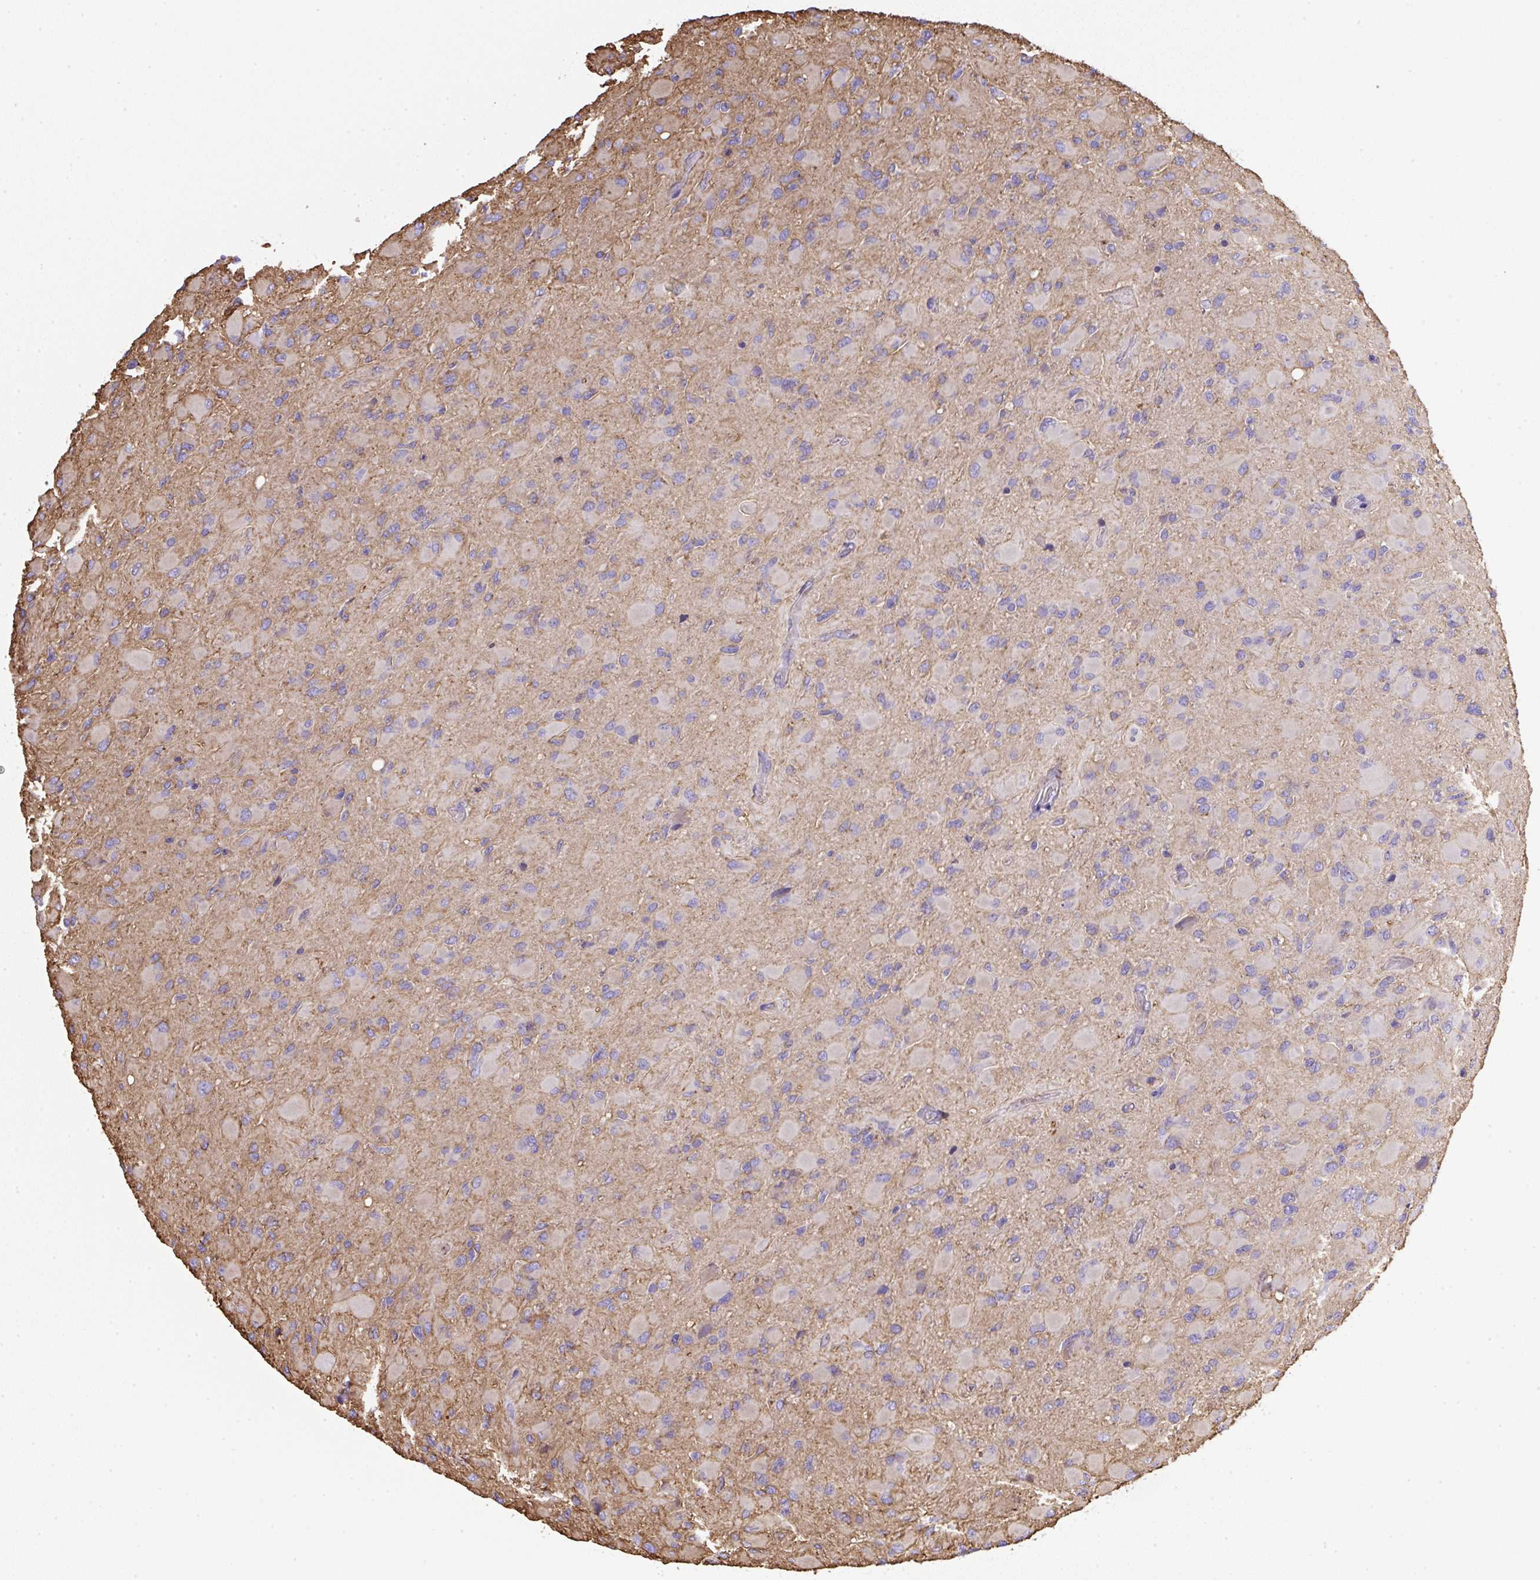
{"staining": {"intensity": "moderate", "quantity": "<25%", "location": "cytoplasmic/membranous"}, "tissue": "glioma", "cell_type": "Tumor cells", "image_type": "cancer", "snomed": [{"axis": "morphology", "description": "Glioma, malignant, High grade"}, {"axis": "topography", "description": "Cerebral cortex"}], "caption": "Moderate cytoplasmic/membranous positivity is seen in about <25% of tumor cells in glioma.", "gene": "MAGEB5", "patient": {"sex": "female", "age": 36}}